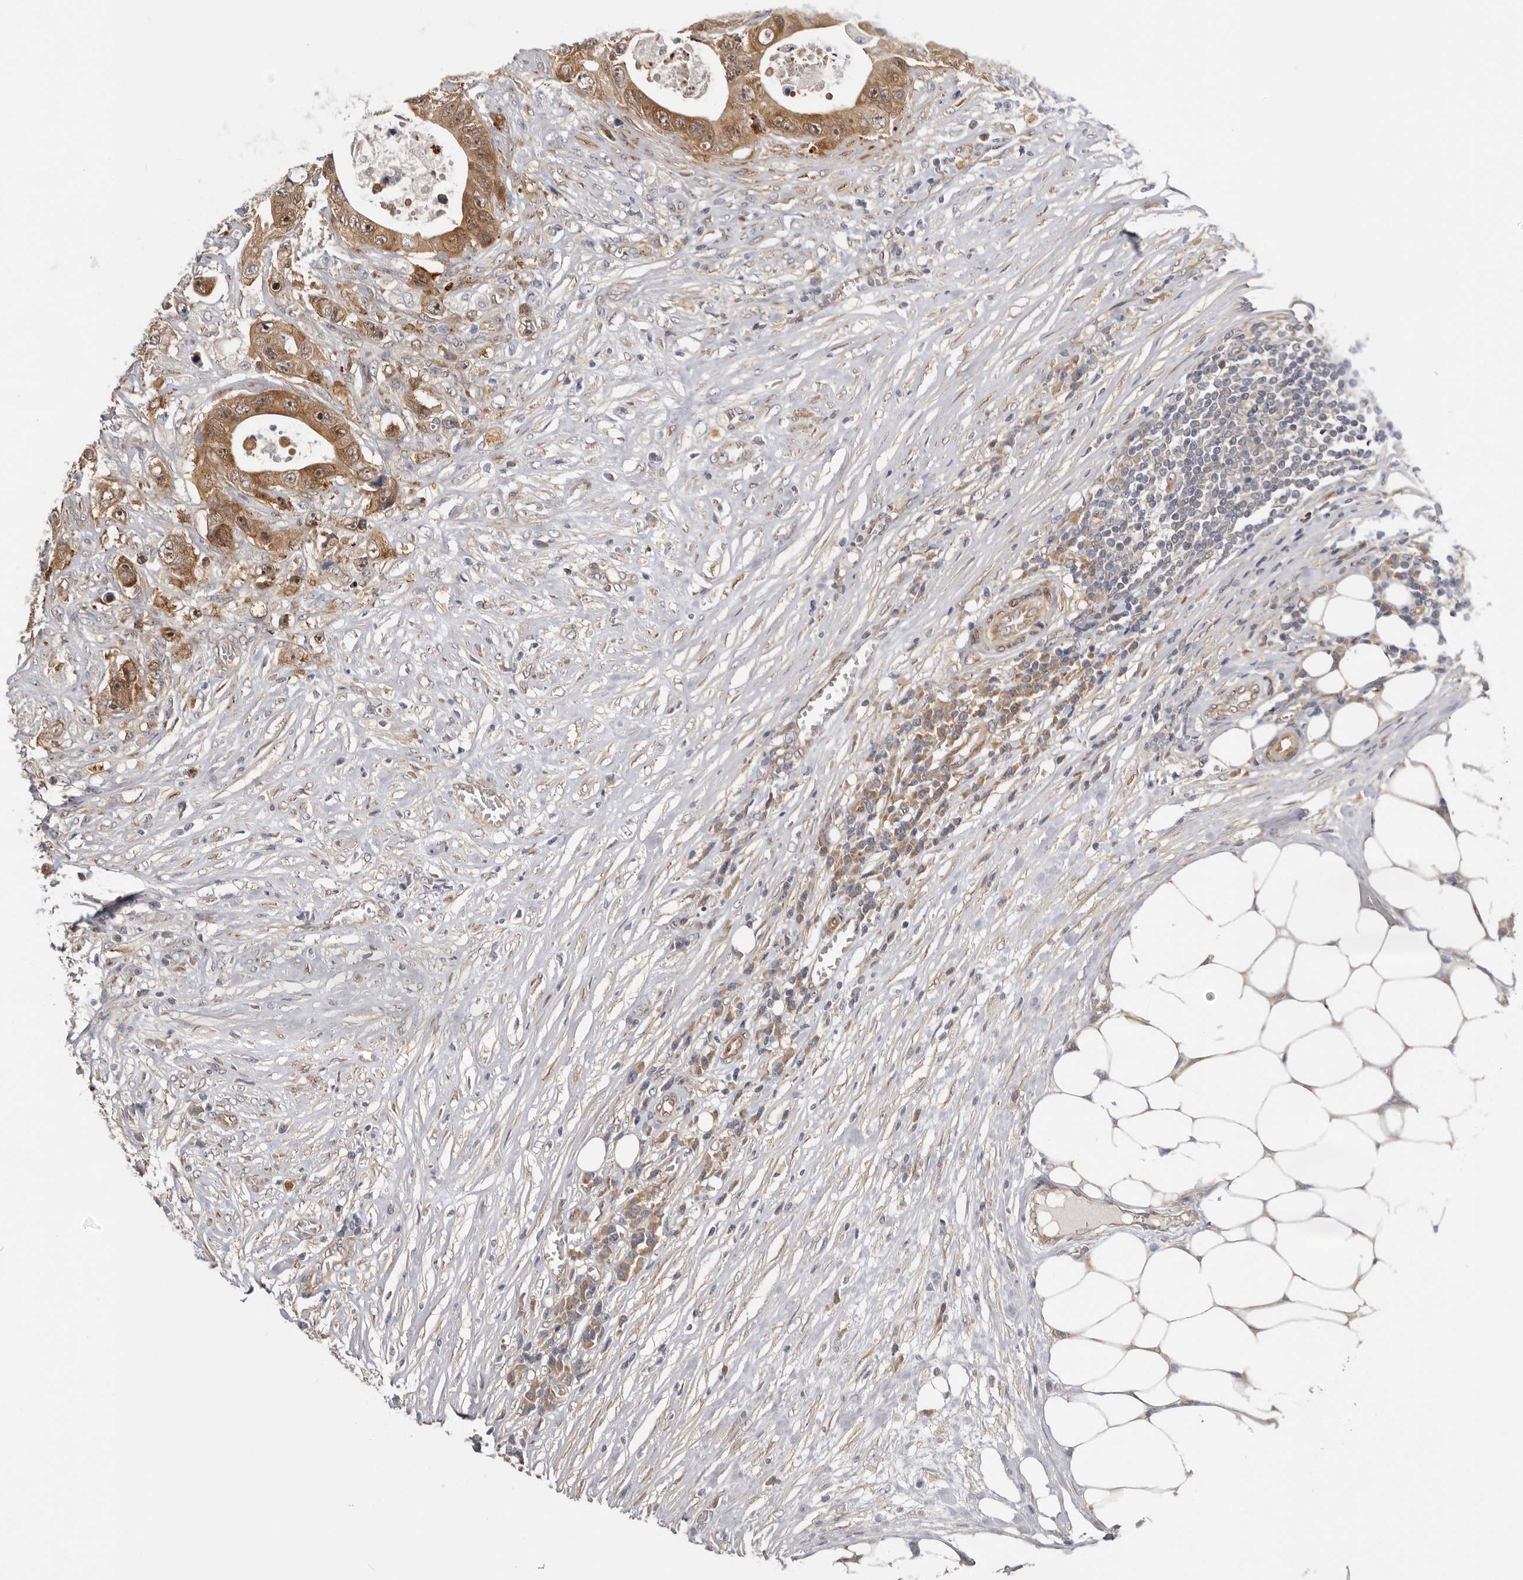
{"staining": {"intensity": "moderate", "quantity": ">75%", "location": "cytoplasmic/membranous"}, "tissue": "colorectal cancer", "cell_type": "Tumor cells", "image_type": "cancer", "snomed": [{"axis": "morphology", "description": "Adenocarcinoma, NOS"}, {"axis": "topography", "description": "Colon"}], "caption": "Colorectal adenocarcinoma stained for a protein reveals moderate cytoplasmic/membranous positivity in tumor cells.", "gene": "SBDS", "patient": {"sex": "female", "age": 46}}